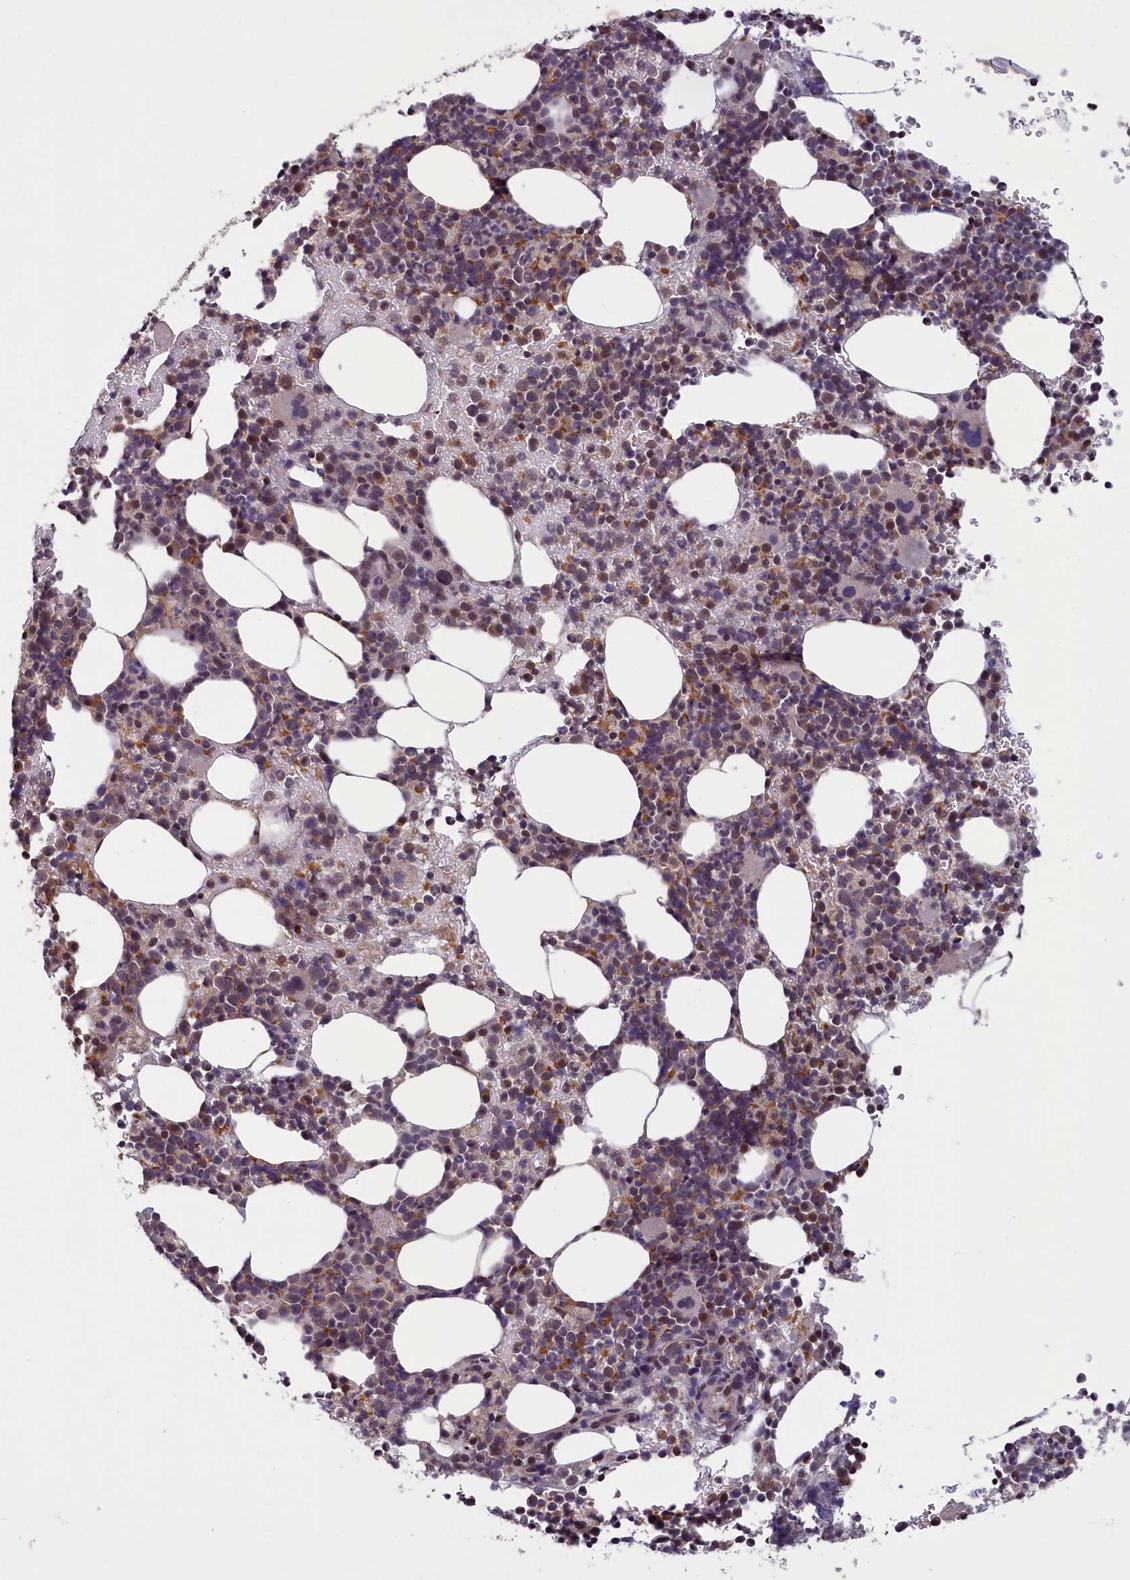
{"staining": {"intensity": "moderate", "quantity": "<25%", "location": "nuclear"}, "tissue": "bone marrow", "cell_type": "Hematopoietic cells", "image_type": "normal", "snomed": [{"axis": "morphology", "description": "Normal tissue, NOS"}, {"axis": "topography", "description": "Bone marrow"}], "caption": "The photomicrograph shows a brown stain indicating the presence of a protein in the nuclear of hematopoietic cells in bone marrow. (Stains: DAB in brown, nuclei in blue, Microscopy: brightfield microscopy at high magnification).", "gene": "NUBP1", "patient": {"sex": "female", "age": 82}}